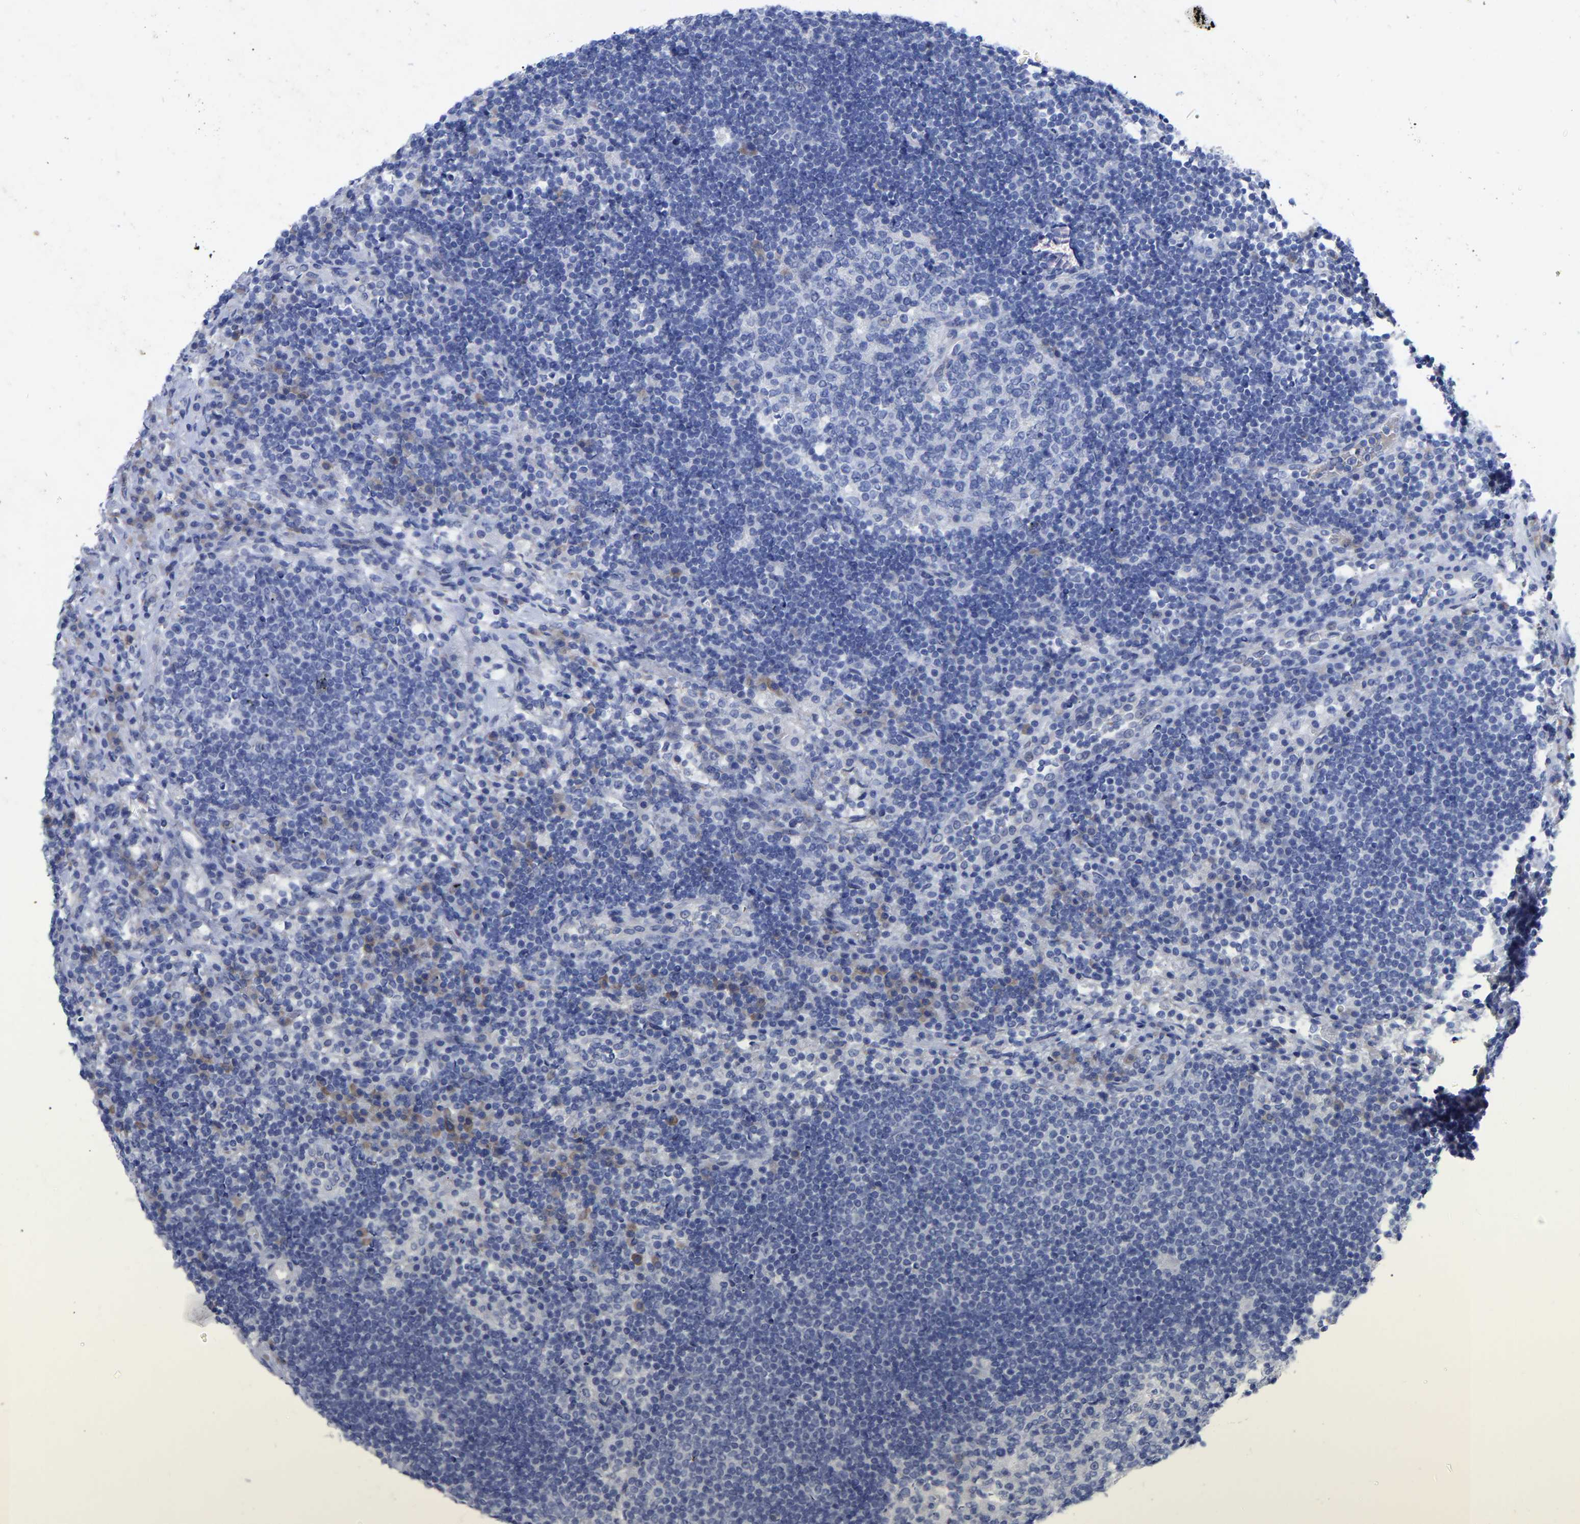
{"staining": {"intensity": "negative", "quantity": "none", "location": "none"}, "tissue": "lymph node", "cell_type": "Germinal center cells", "image_type": "normal", "snomed": [{"axis": "morphology", "description": "Normal tissue, NOS"}, {"axis": "topography", "description": "Lymph node"}], "caption": "The image reveals no significant expression in germinal center cells of lymph node.", "gene": "GDF3", "patient": {"sex": "female", "age": 53}}